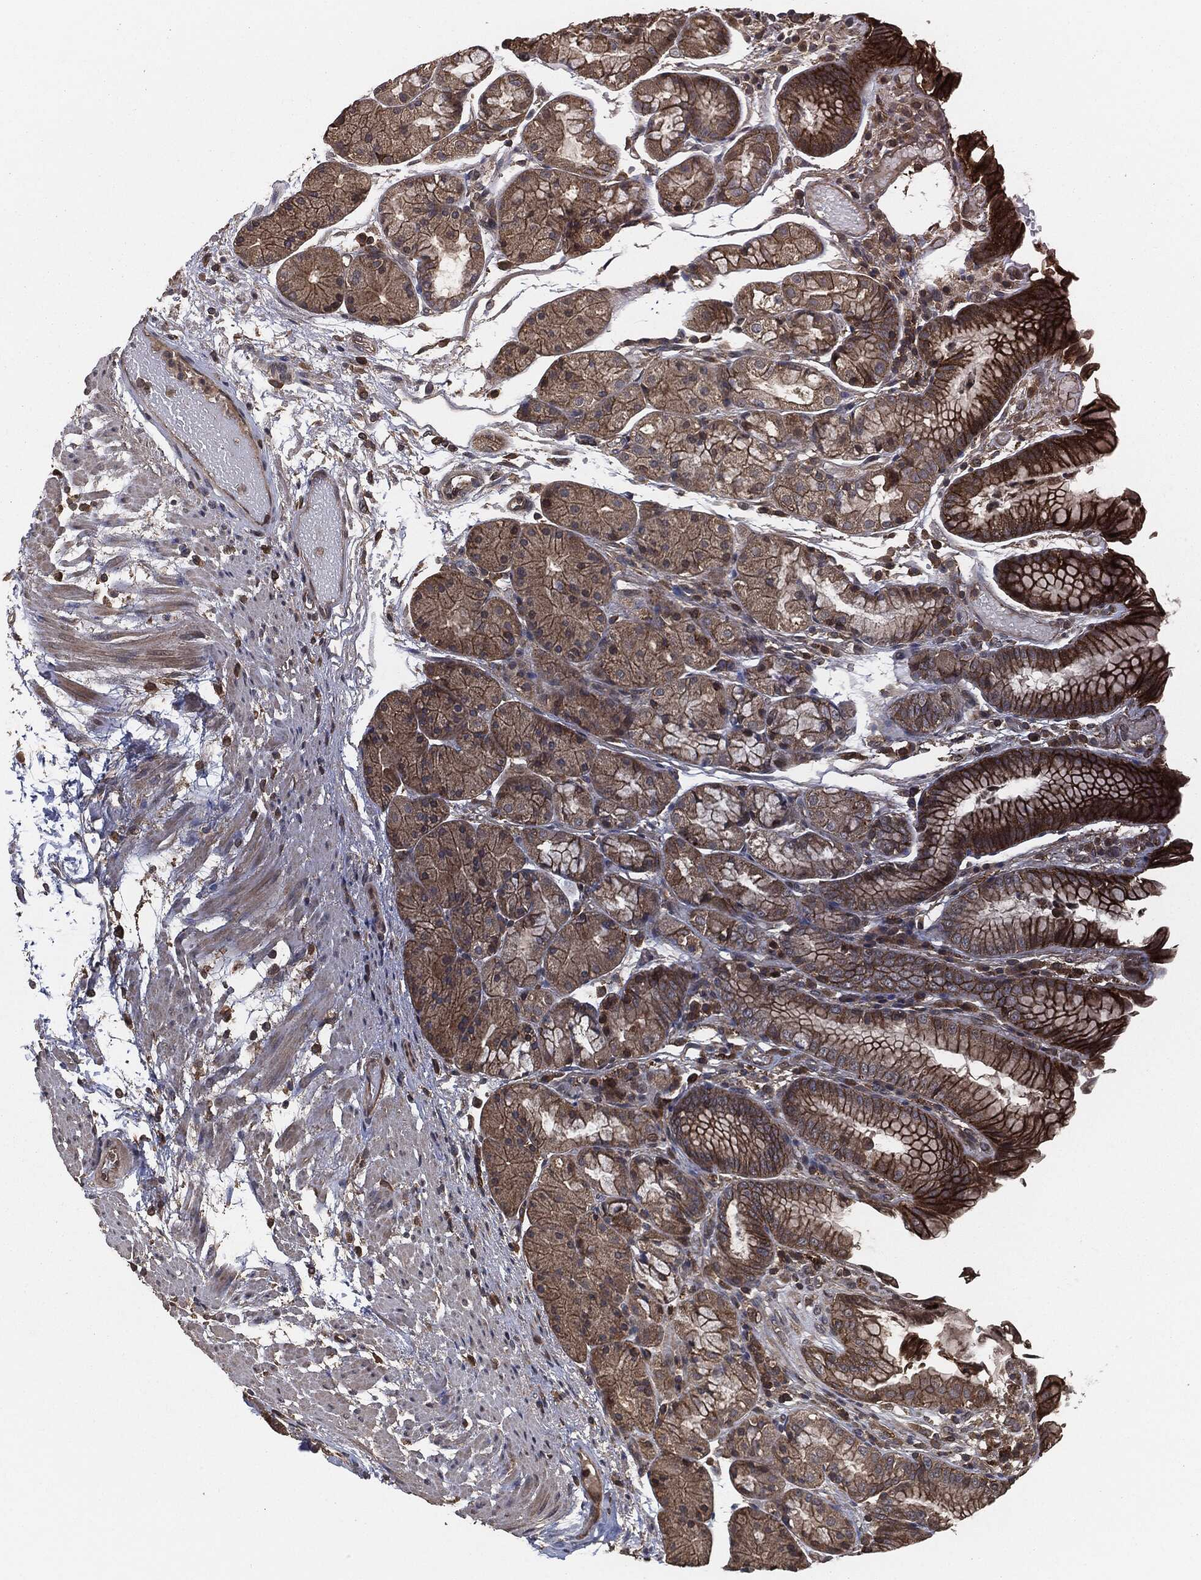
{"staining": {"intensity": "moderate", "quantity": "25%-75%", "location": "cytoplasmic/membranous"}, "tissue": "stomach", "cell_type": "Glandular cells", "image_type": "normal", "snomed": [{"axis": "morphology", "description": "Normal tissue, NOS"}, {"axis": "topography", "description": "Stomach, upper"}], "caption": "Immunohistochemical staining of normal human stomach displays moderate cytoplasmic/membranous protein expression in approximately 25%-75% of glandular cells. (brown staining indicates protein expression, while blue staining denotes nuclei).", "gene": "ERBIN", "patient": {"sex": "male", "age": 72}}